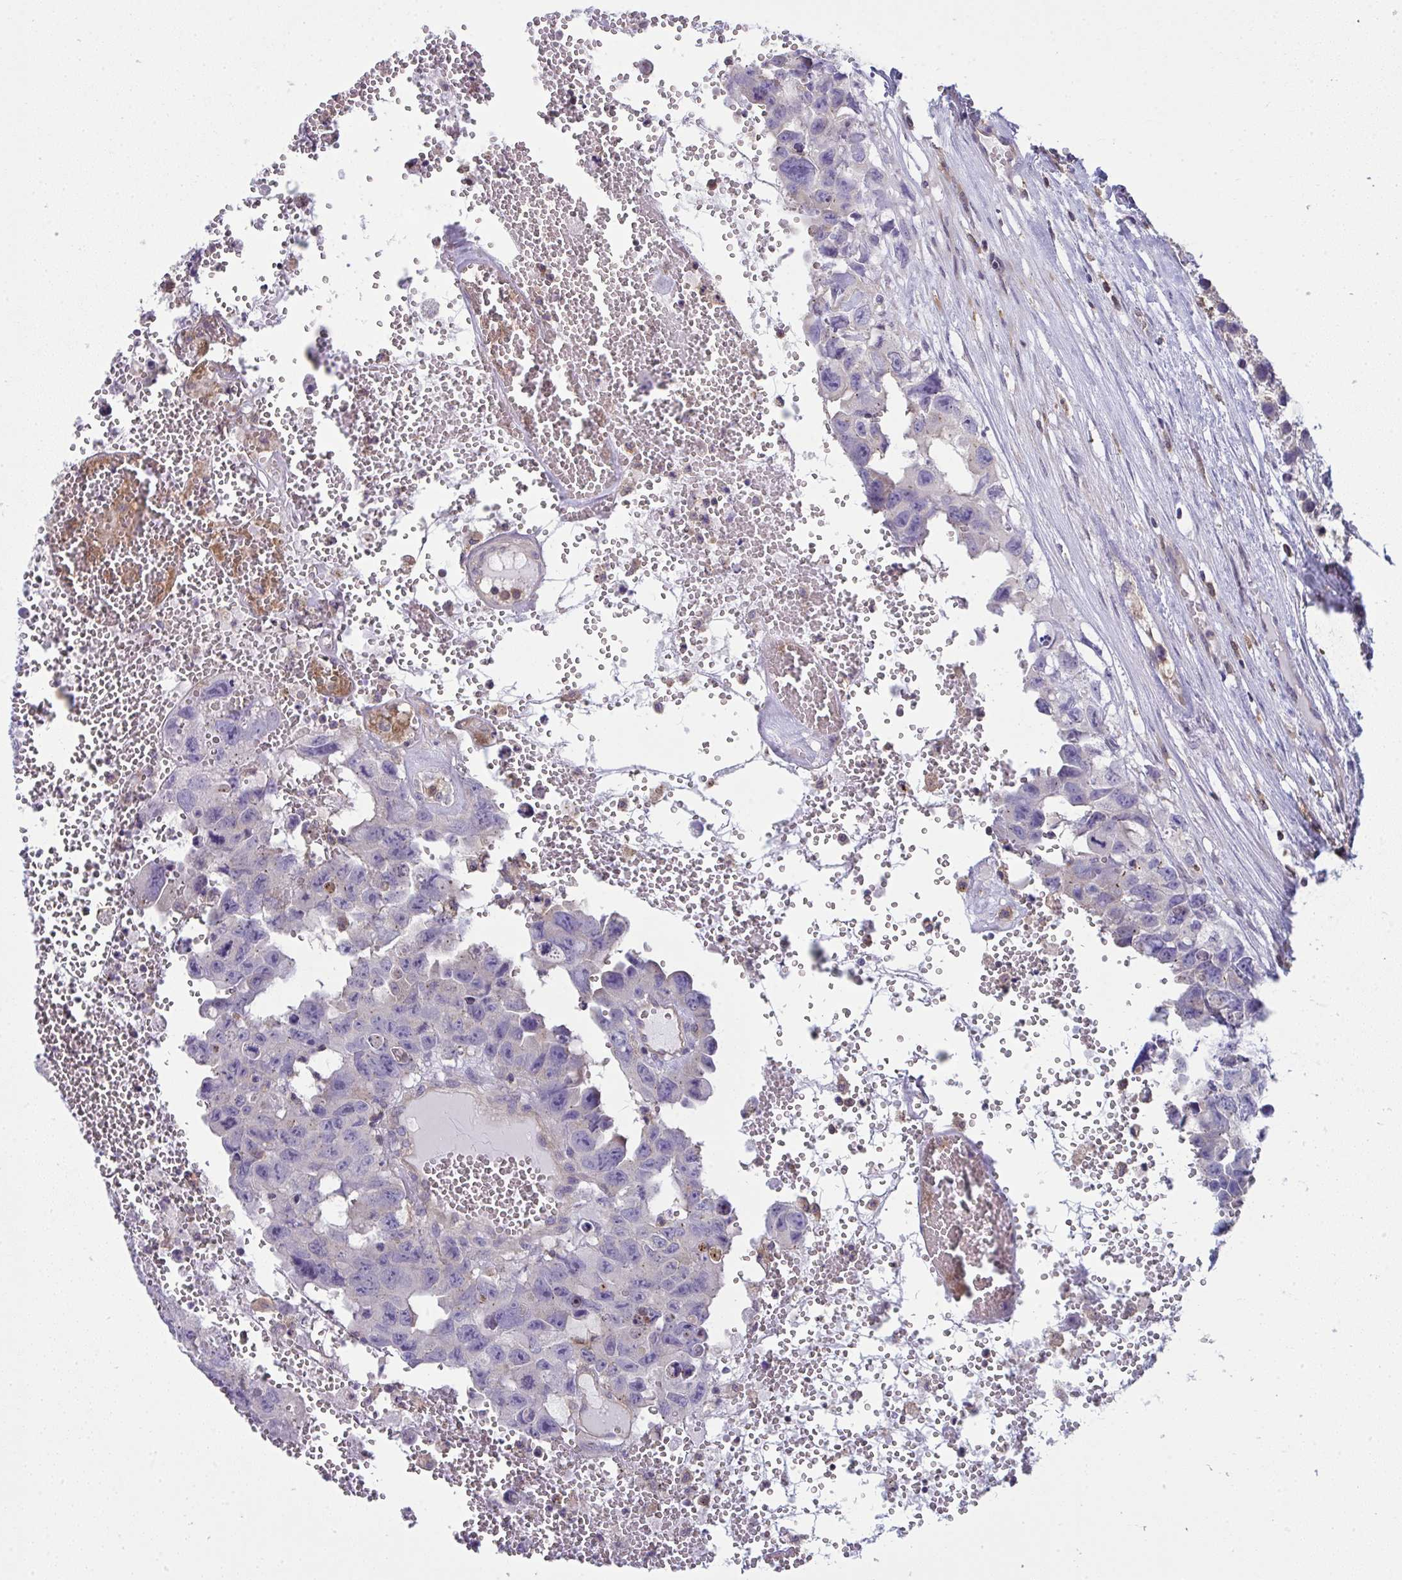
{"staining": {"intensity": "negative", "quantity": "none", "location": "none"}, "tissue": "testis cancer", "cell_type": "Tumor cells", "image_type": "cancer", "snomed": [{"axis": "morphology", "description": "Seminoma, NOS"}, {"axis": "topography", "description": "Testis"}], "caption": "Protein analysis of testis cancer demonstrates no significant expression in tumor cells.", "gene": "ALDH16A1", "patient": {"sex": "male", "age": 26}}